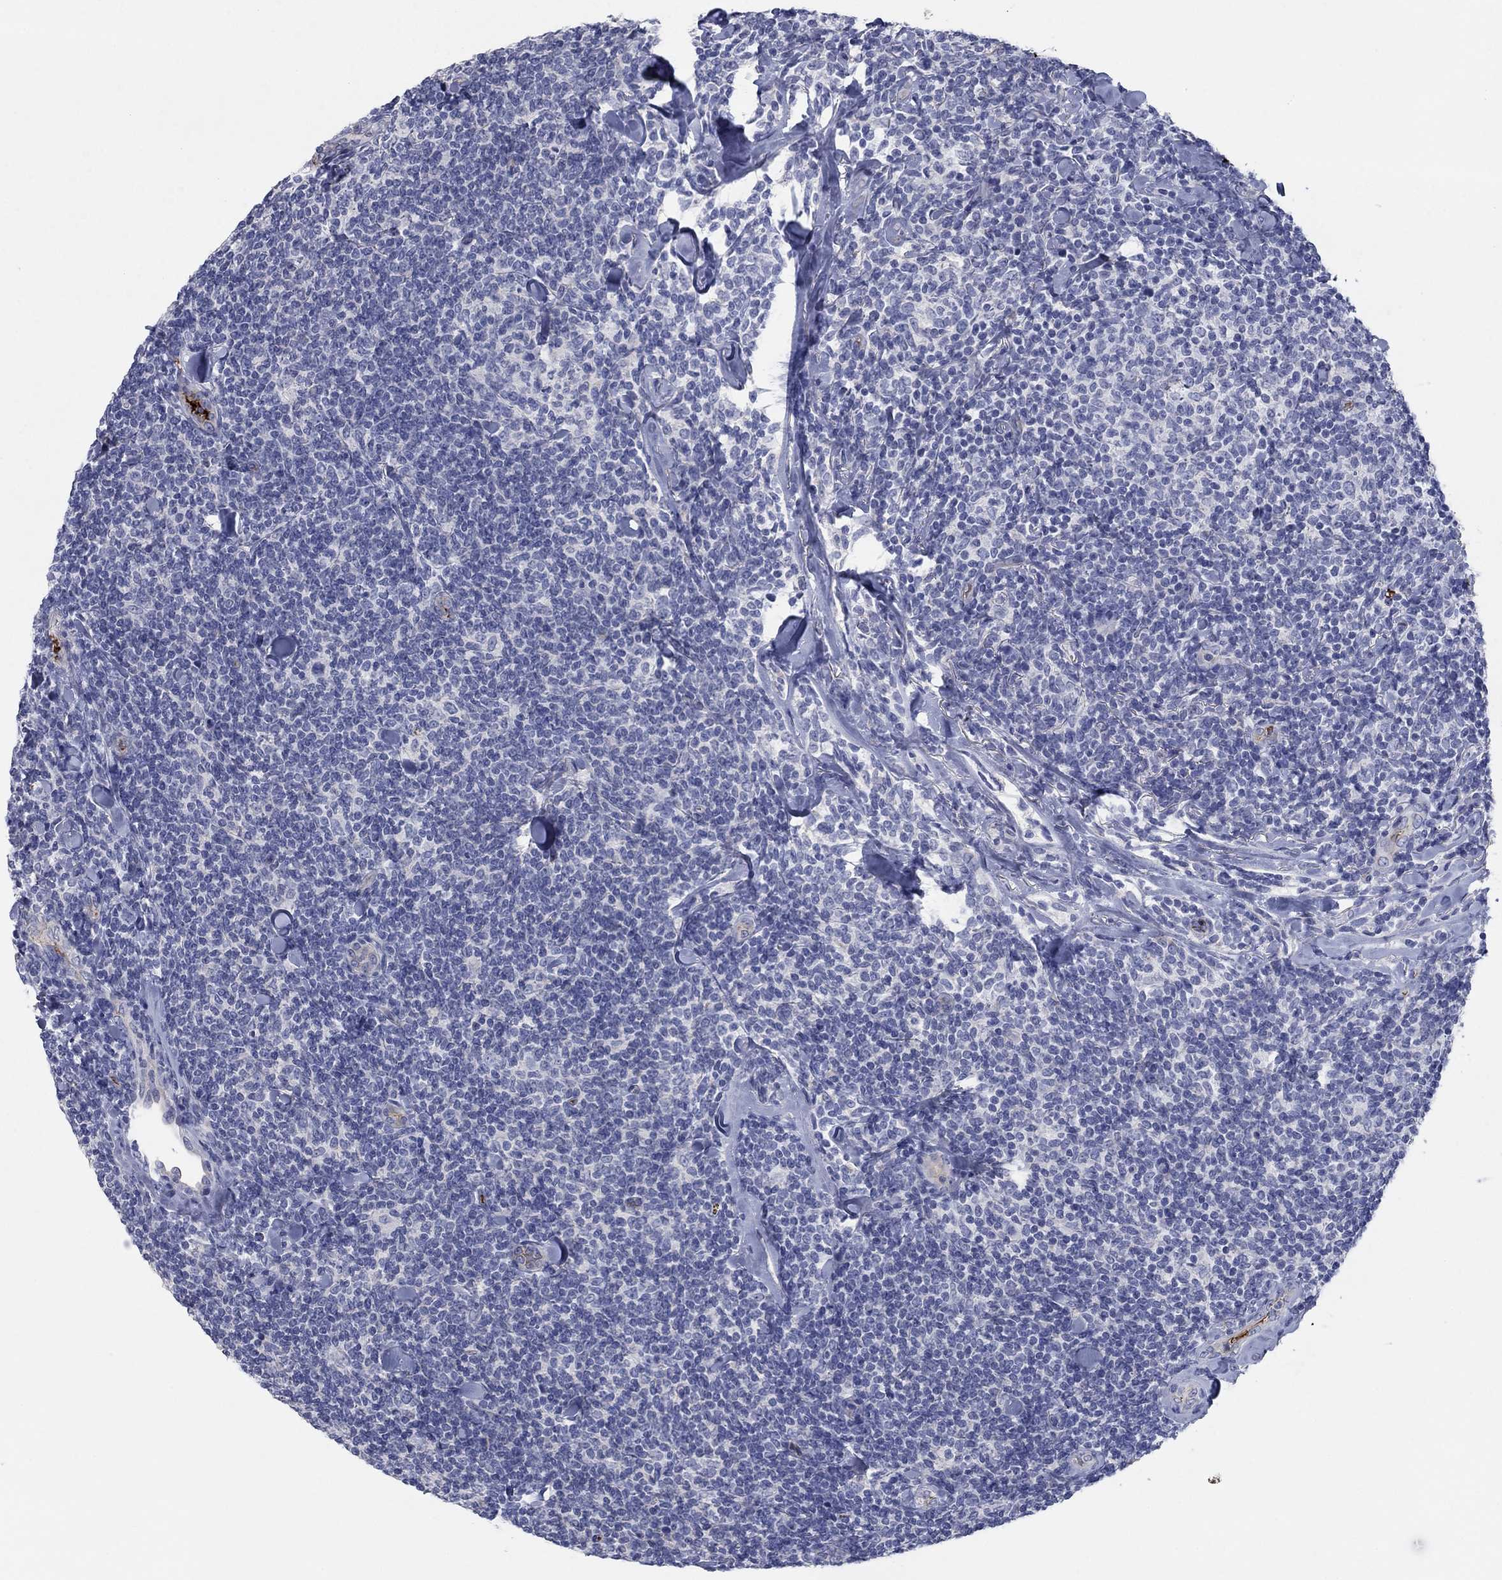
{"staining": {"intensity": "negative", "quantity": "none", "location": "none"}, "tissue": "lymphoma", "cell_type": "Tumor cells", "image_type": "cancer", "snomed": [{"axis": "morphology", "description": "Malignant lymphoma, non-Hodgkin's type, Low grade"}, {"axis": "topography", "description": "Lymph node"}], "caption": "Tumor cells are negative for protein expression in human malignant lymphoma, non-Hodgkin's type (low-grade).", "gene": "APOC3", "patient": {"sex": "female", "age": 56}}